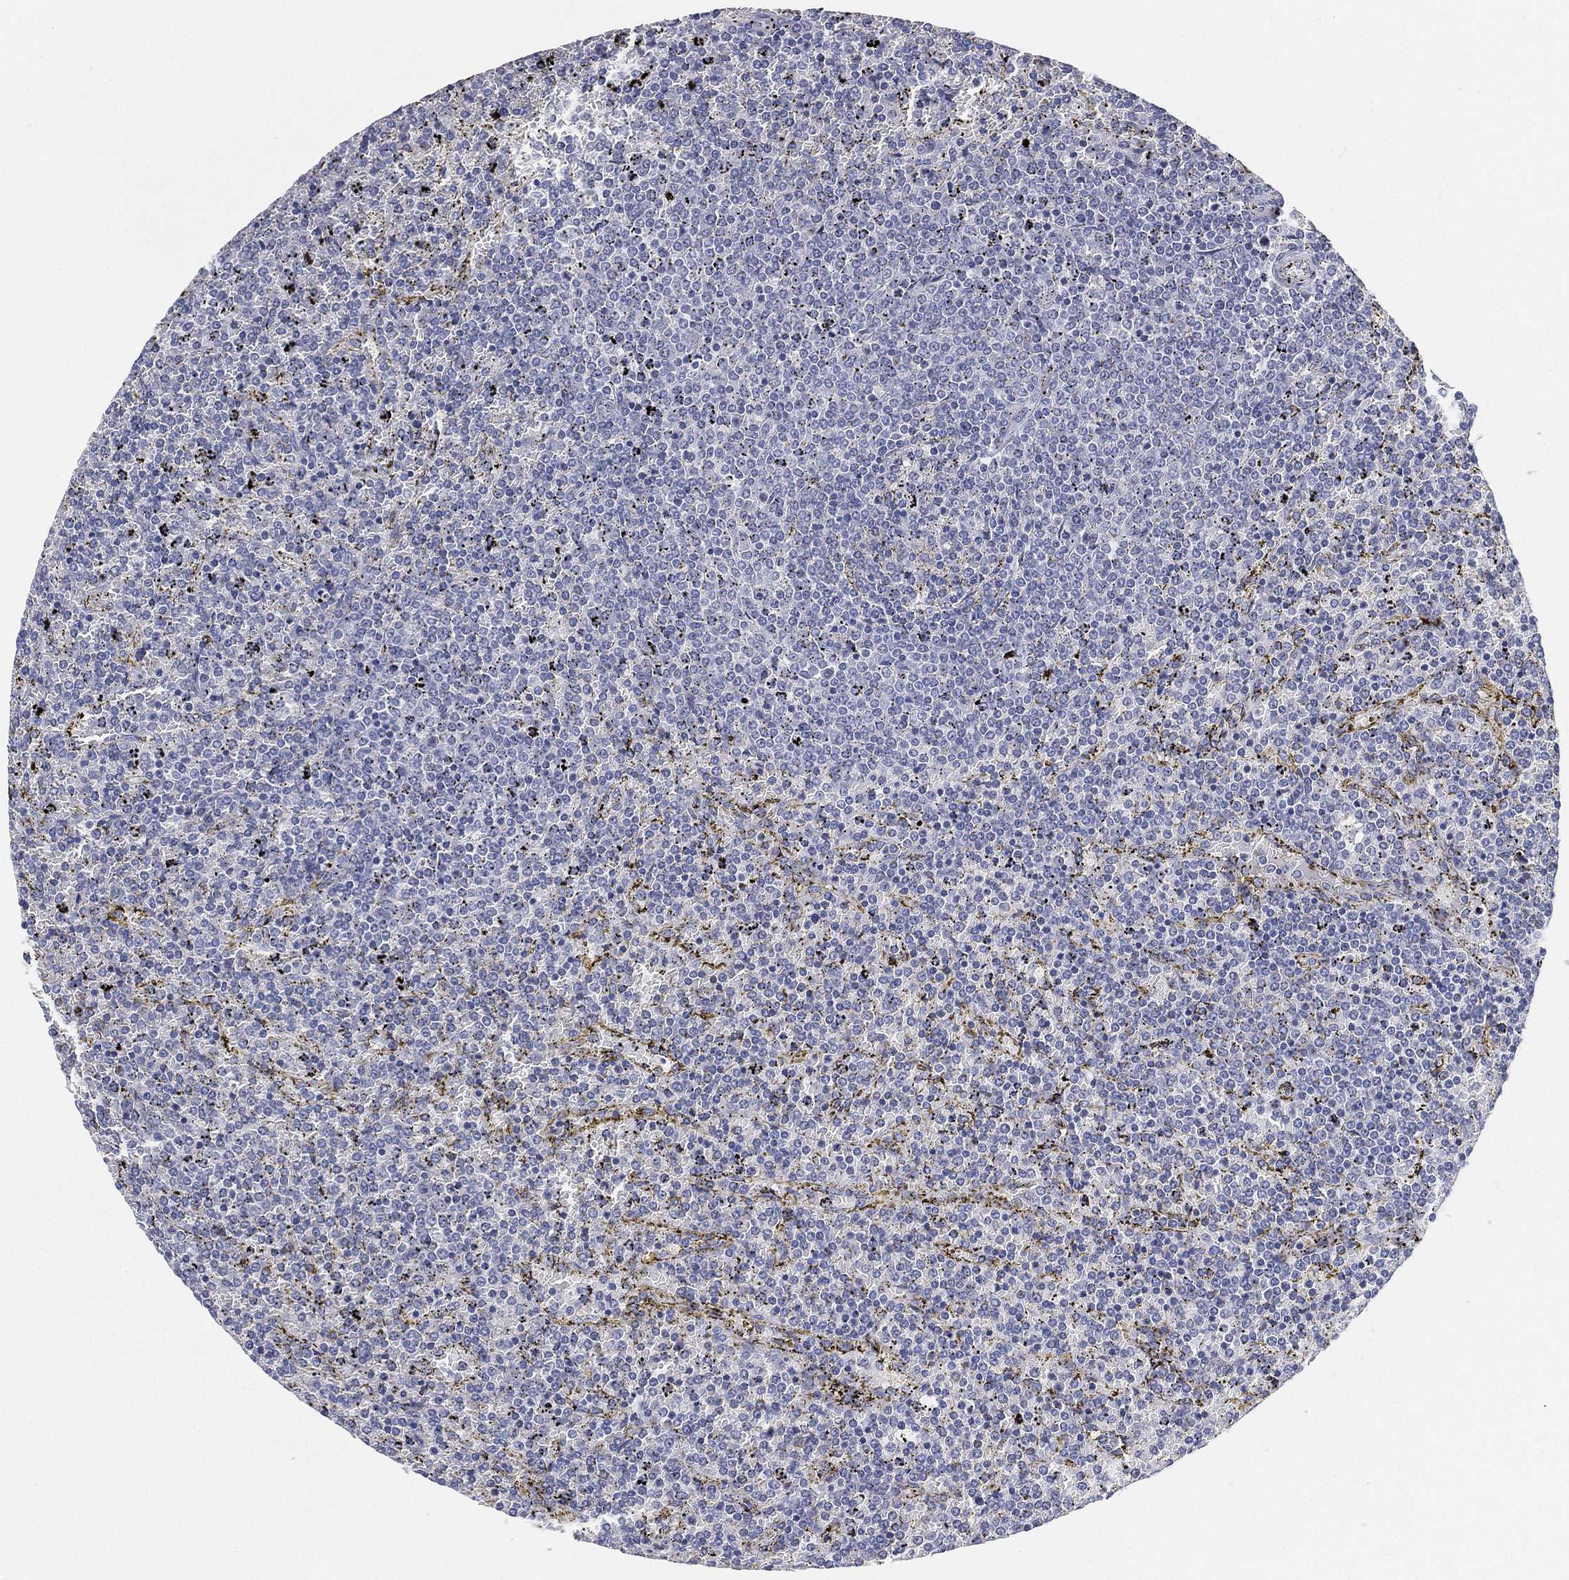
{"staining": {"intensity": "negative", "quantity": "none", "location": "none"}, "tissue": "lymphoma", "cell_type": "Tumor cells", "image_type": "cancer", "snomed": [{"axis": "morphology", "description": "Malignant lymphoma, non-Hodgkin's type, Low grade"}, {"axis": "topography", "description": "Spleen"}], "caption": "IHC of low-grade malignant lymphoma, non-Hodgkin's type exhibits no positivity in tumor cells. (DAB (3,3'-diaminobenzidine) IHC, high magnification).", "gene": "FAM187B", "patient": {"sex": "female", "age": 77}}